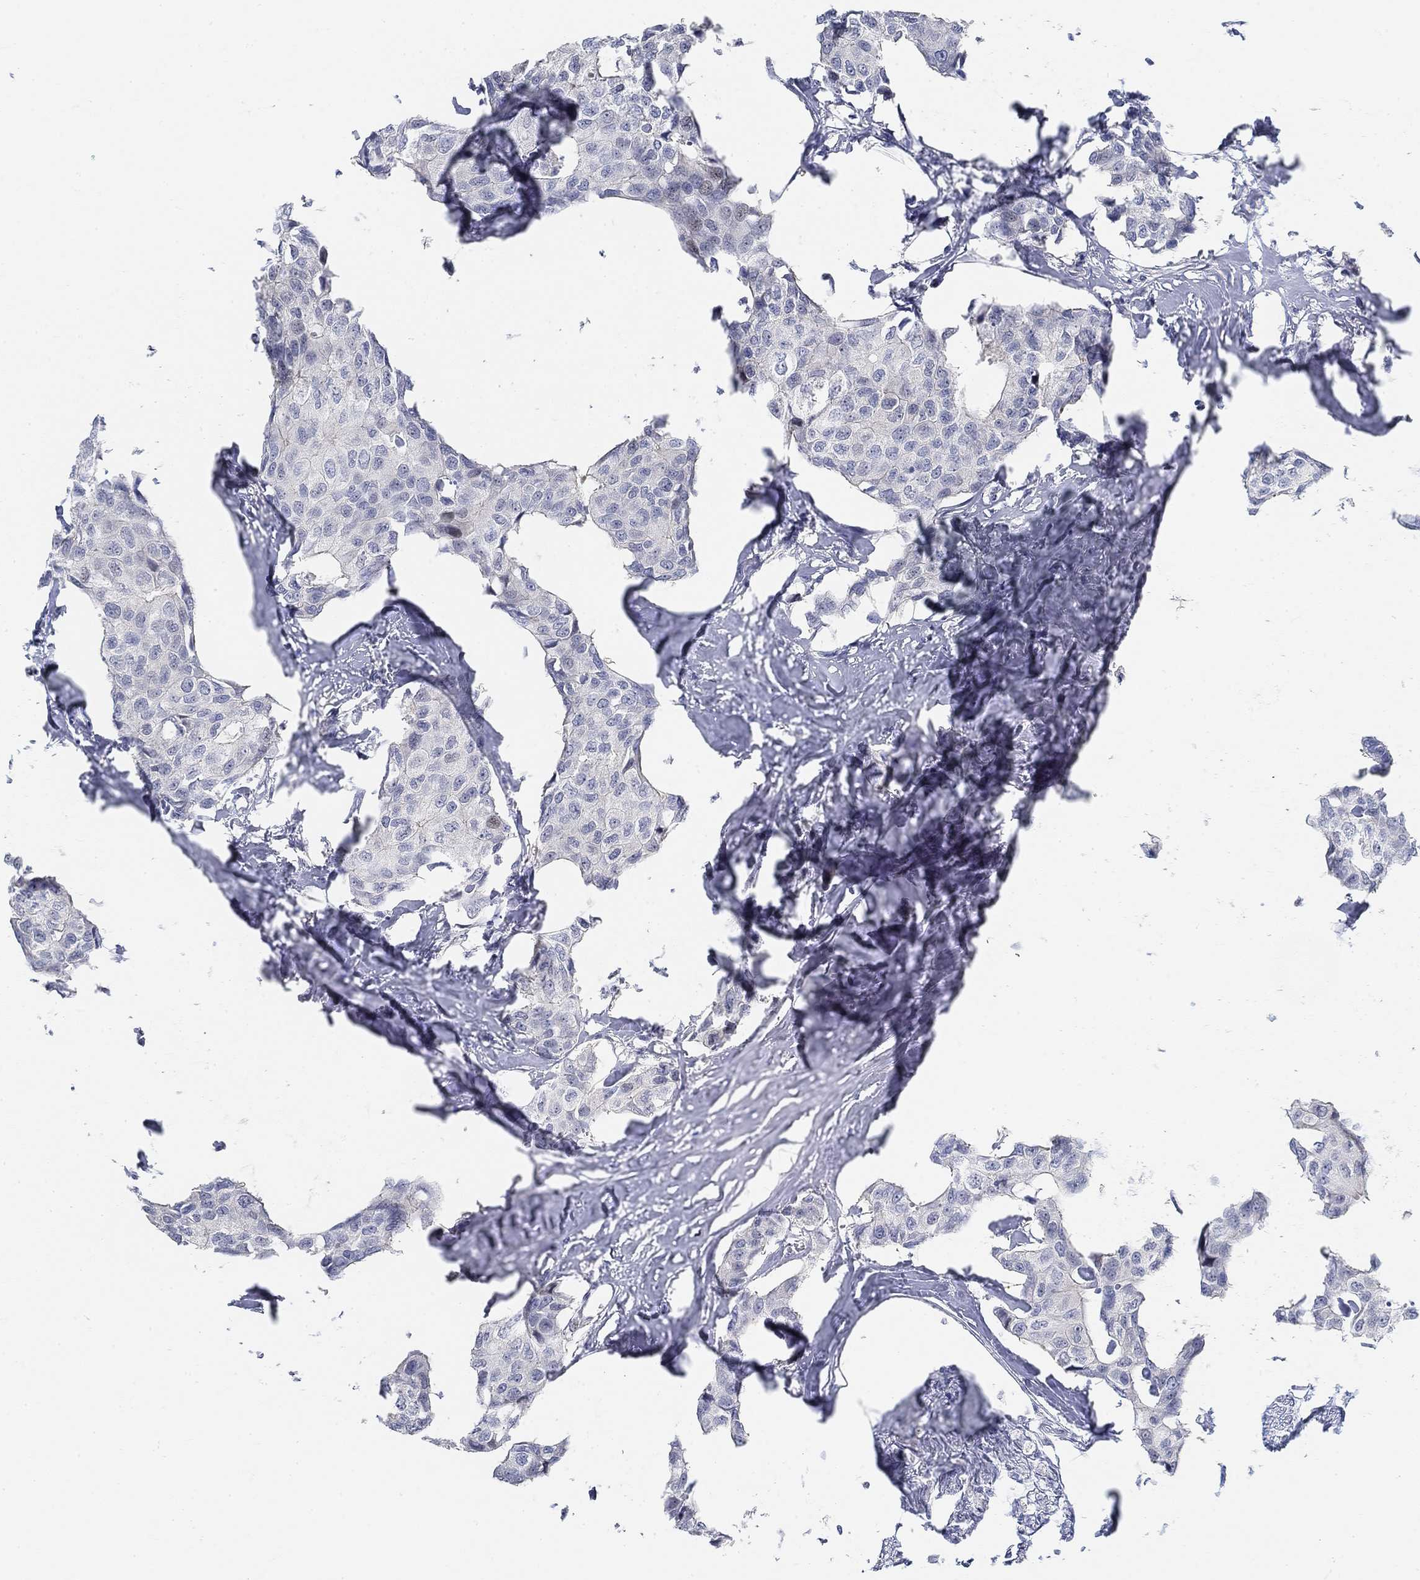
{"staining": {"intensity": "negative", "quantity": "none", "location": "none"}, "tissue": "breast cancer", "cell_type": "Tumor cells", "image_type": "cancer", "snomed": [{"axis": "morphology", "description": "Duct carcinoma"}, {"axis": "topography", "description": "Breast"}], "caption": "Immunohistochemical staining of invasive ductal carcinoma (breast) demonstrates no significant staining in tumor cells. (DAB IHC visualized using brightfield microscopy, high magnification).", "gene": "SNTG2", "patient": {"sex": "female", "age": 80}}